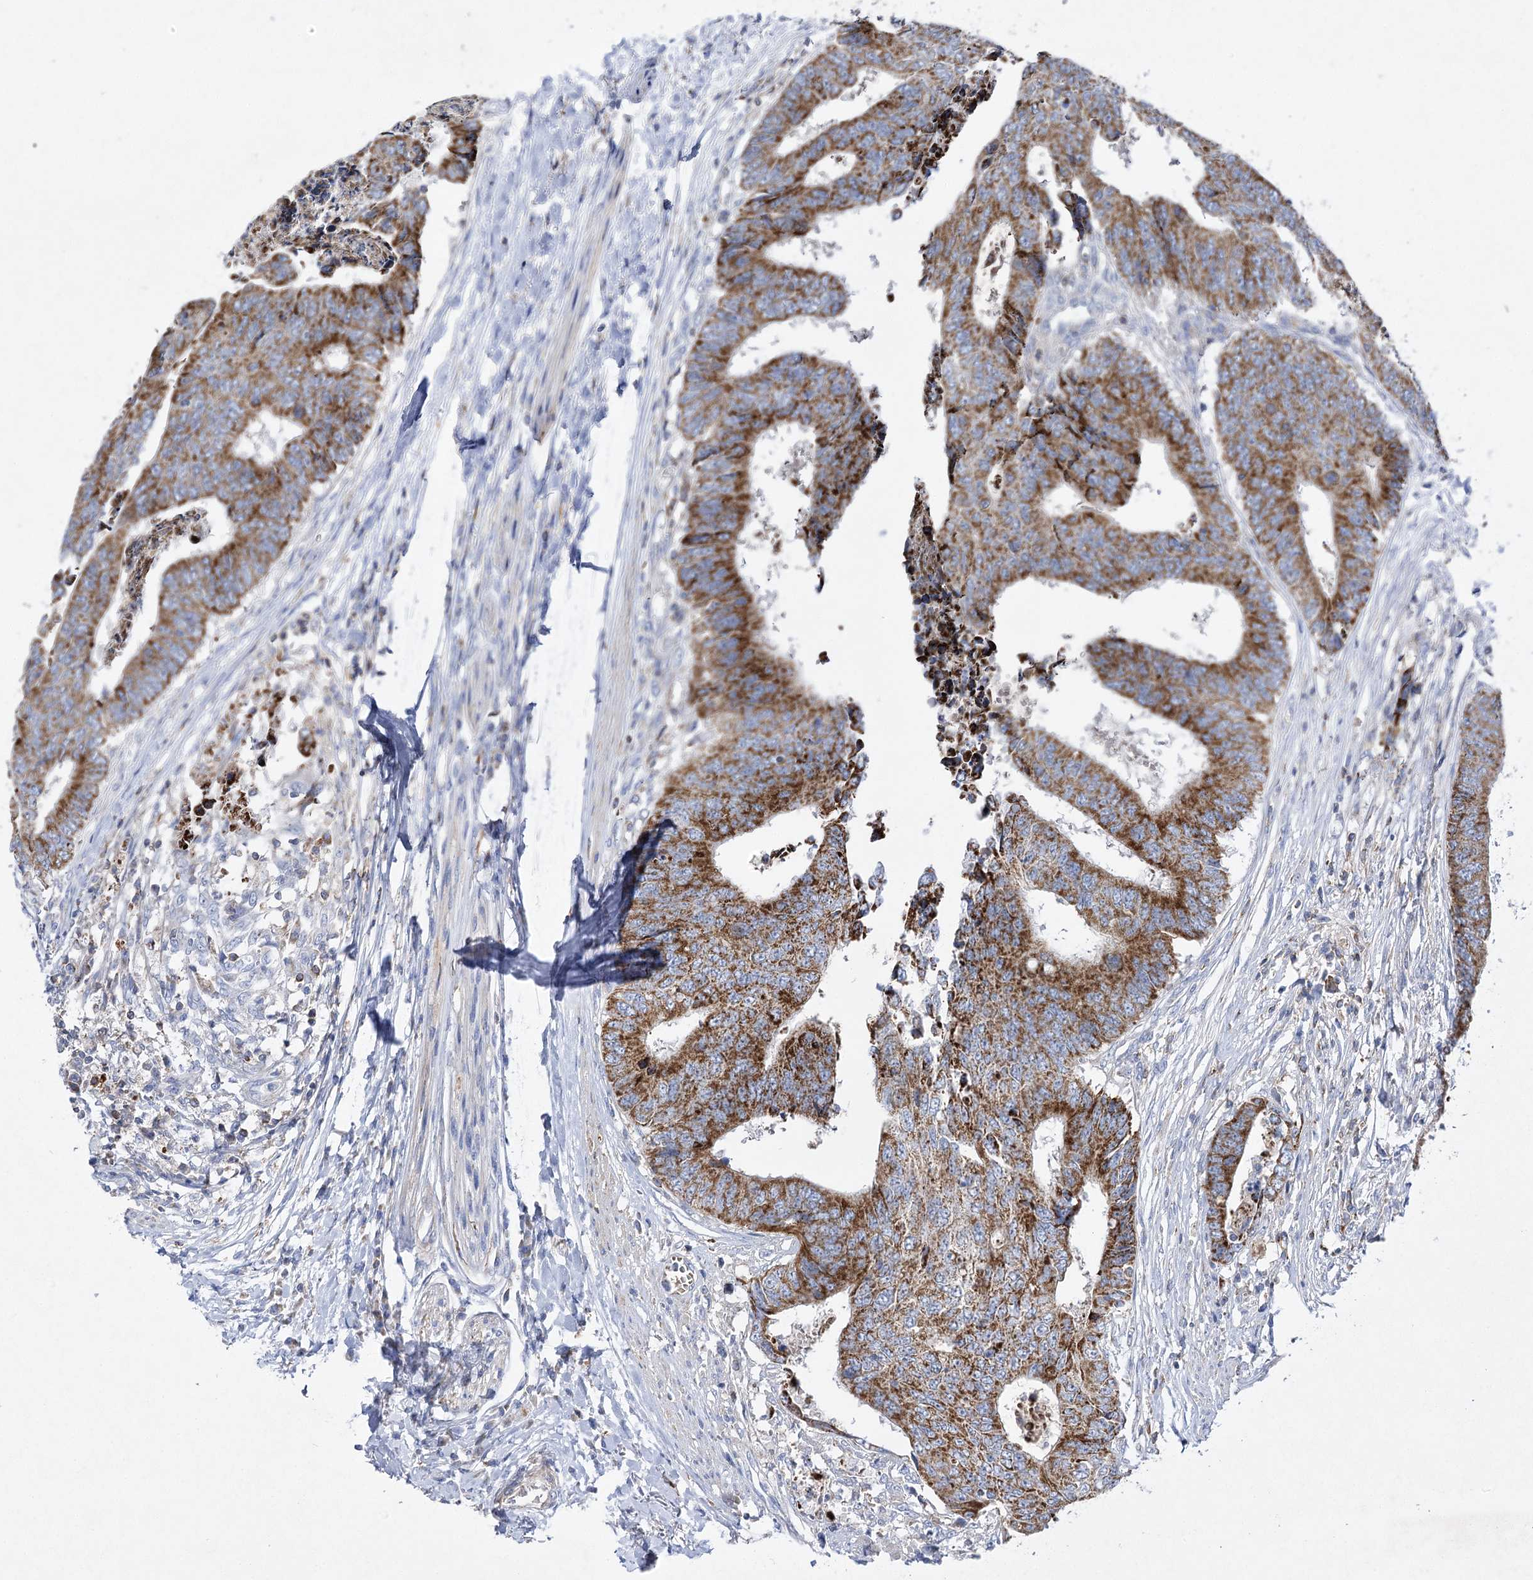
{"staining": {"intensity": "strong", "quantity": ">75%", "location": "cytoplasmic/membranous"}, "tissue": "colorectal cancer", "cell_type": "Tumor cells", "image_type": "cancer", "snomed": [{"axis": "morphology", "description": "Adenocarcinoma, NOS"}, {"axis": "topography", "description": "Rectum"}], "caption": "Immunohistochemical staining of human adenocarcinoma (colorectal) reveals strong cytoplasmic/membranous protein expression in about >75% of tumor cells. The staining was performed using DAB (3,3'-diaminobenzidine) to visualize the protein expression in brown, while the nuclei were stained in blue with hematoxylin (Magnification: 20x).", "gene": "COX15", "patient": {"sex": "male", "age": 84}}